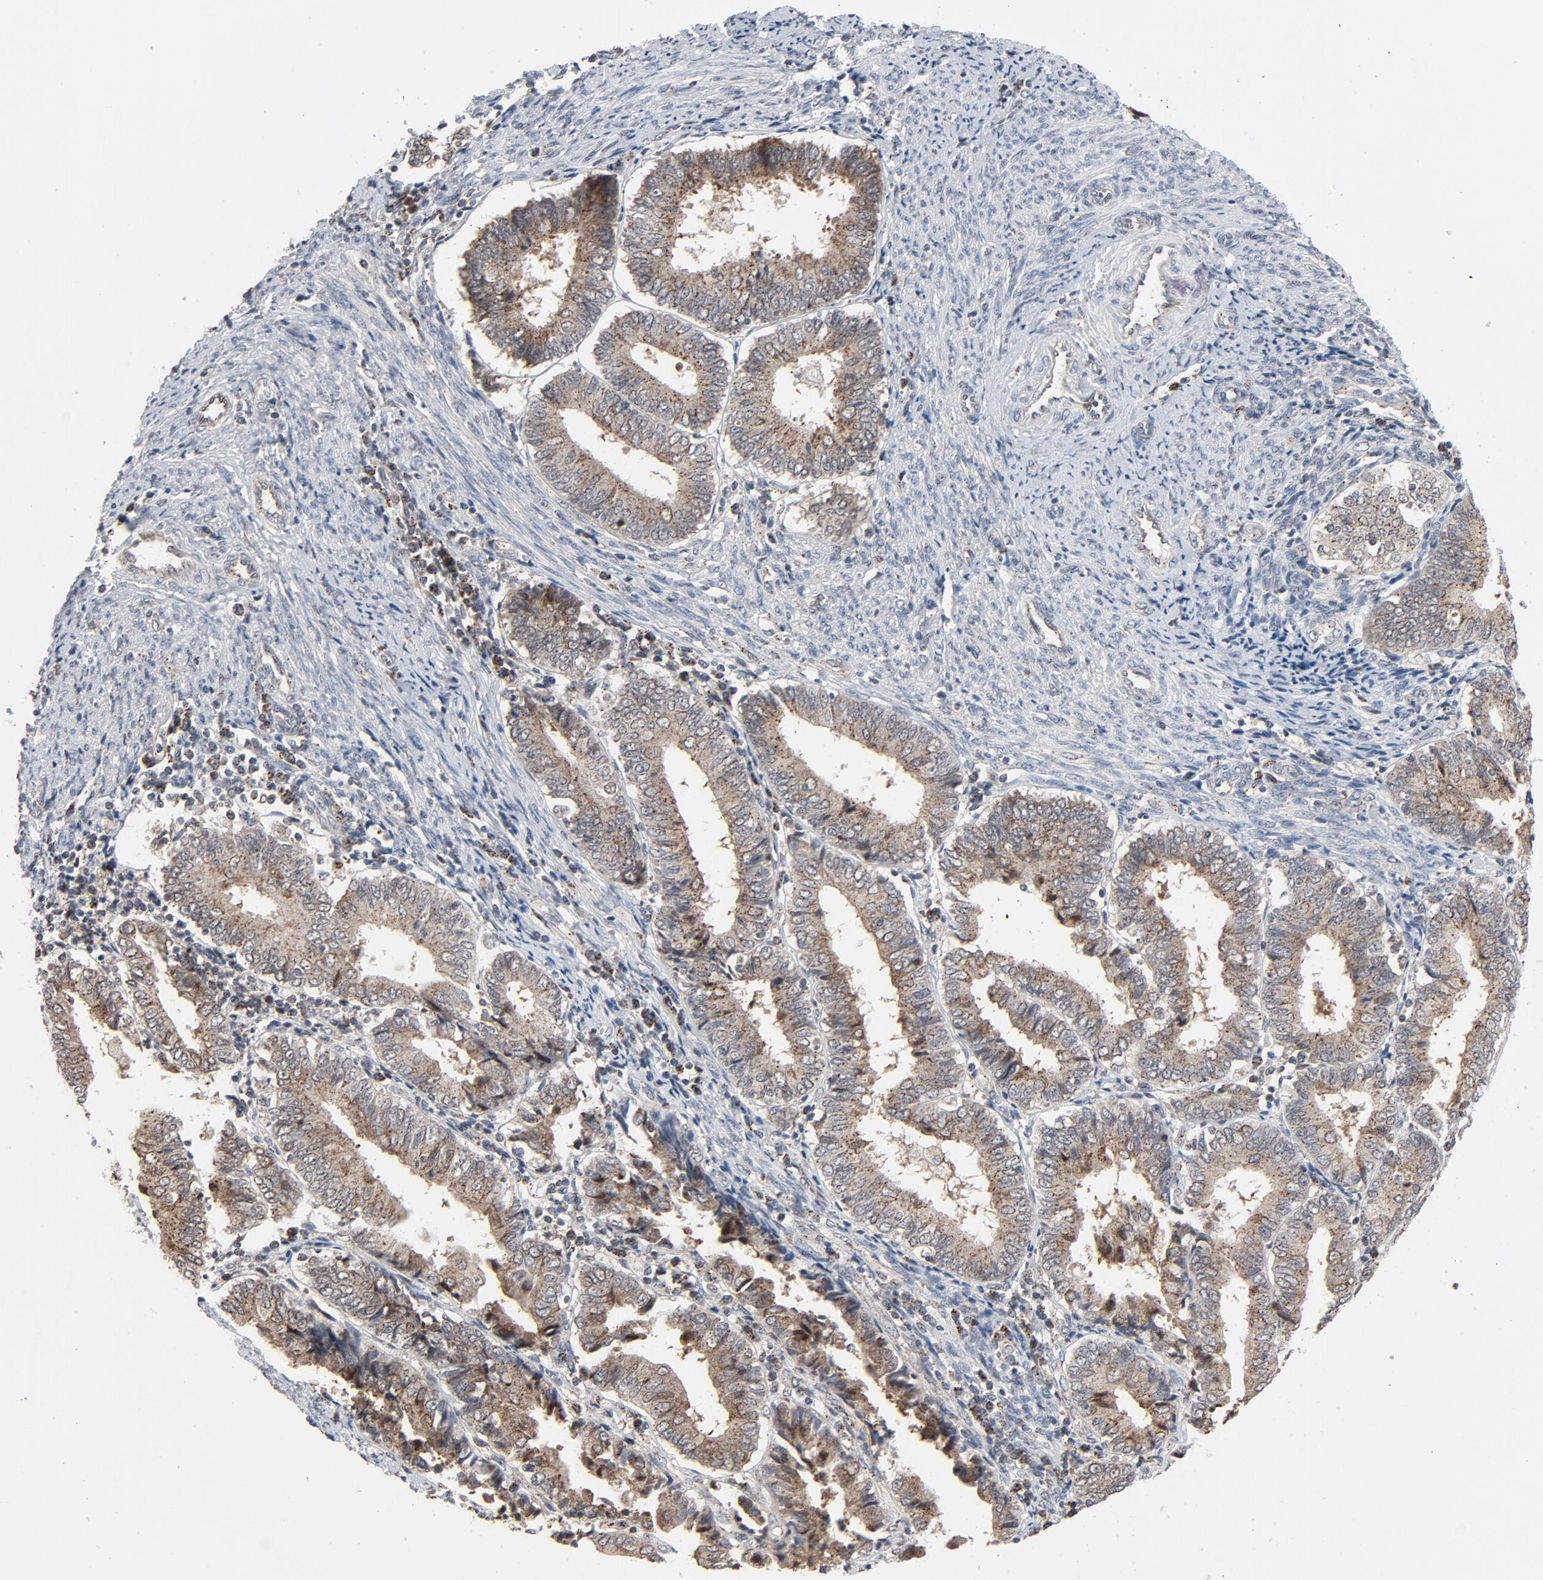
{"staining": {"intensity": "weak", "quantity": ">75%", "location": "cytoplasmic/membranous"}, "tissue": "endometrial cancer", "cell_type": "Tumor cells", "image_type": "cancer", "snomed": [{"axis": "morphology", "description": "Adenocarcinoma, NOS"}, {"axis": "topography", "description": "Endometrium"}], "caption": "Endometrial adenocarcinoma was stained to show a protein in brown. There is low levels of weak cytoplasmic/membranous staining in about >75% of tumor cells. (DAB IHC, brown staining for protein, blue staining for nuclei).", "gene": "RPL12", "patient": {"sex": "female", "age": 75}}